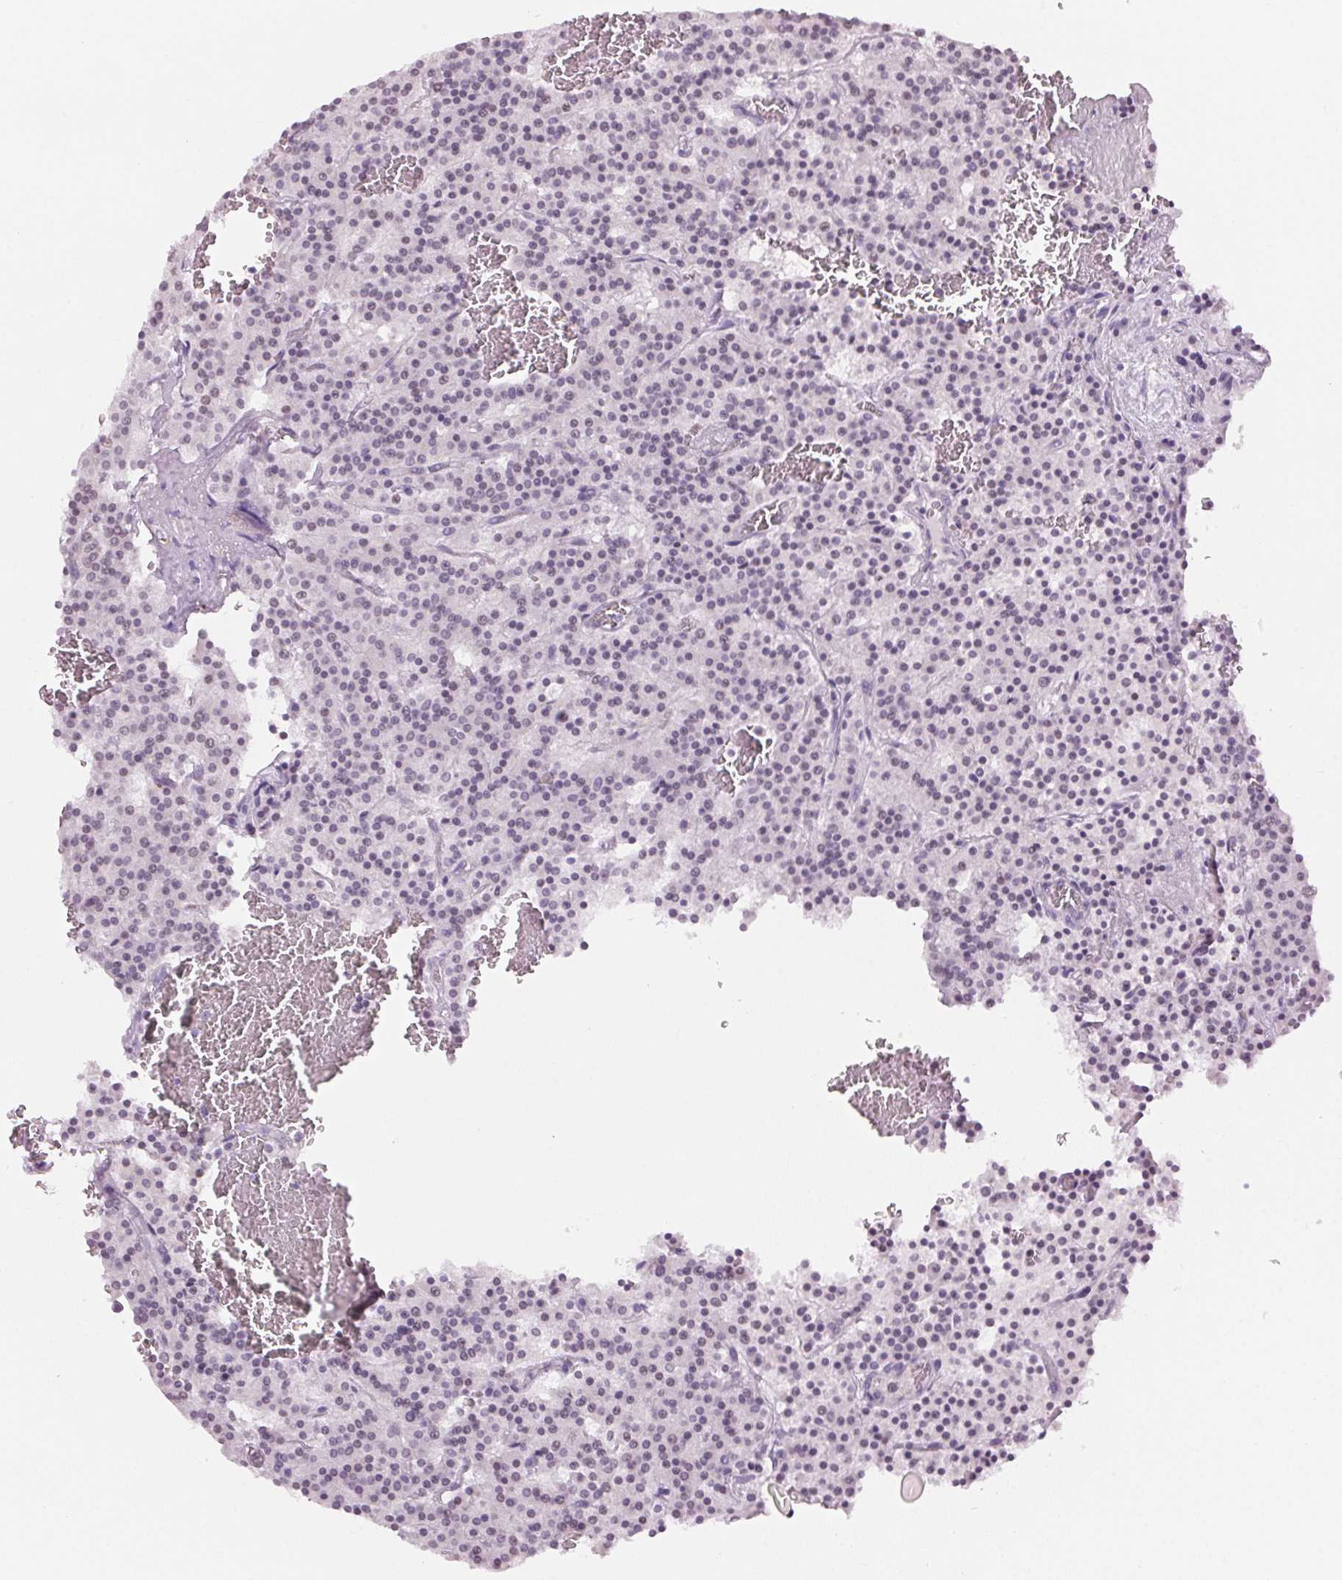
{"staining": {"intensity": "negative", "quantity": "none", "location": "none"}, "tissue": "carcinoid", "cell_type": "Tumor cells", "image_type": "cancer", "snomed": [{"axis": "morphology", "description": "Carcinoid, malignant, NOS"}, {"axis": "topography", "description": "Lung"}], "caption": "DAB immunohistochemical staining of human carcinoid exhibits no significant positivity in tumor cells. The staining was performed using DAB to visualize the protein expression in brown, while the nuclei were stained in blue with hematoxylin (Magnification: 20x).", "gene": "MPO", "patient": {"sex": "male", "age": 70}}